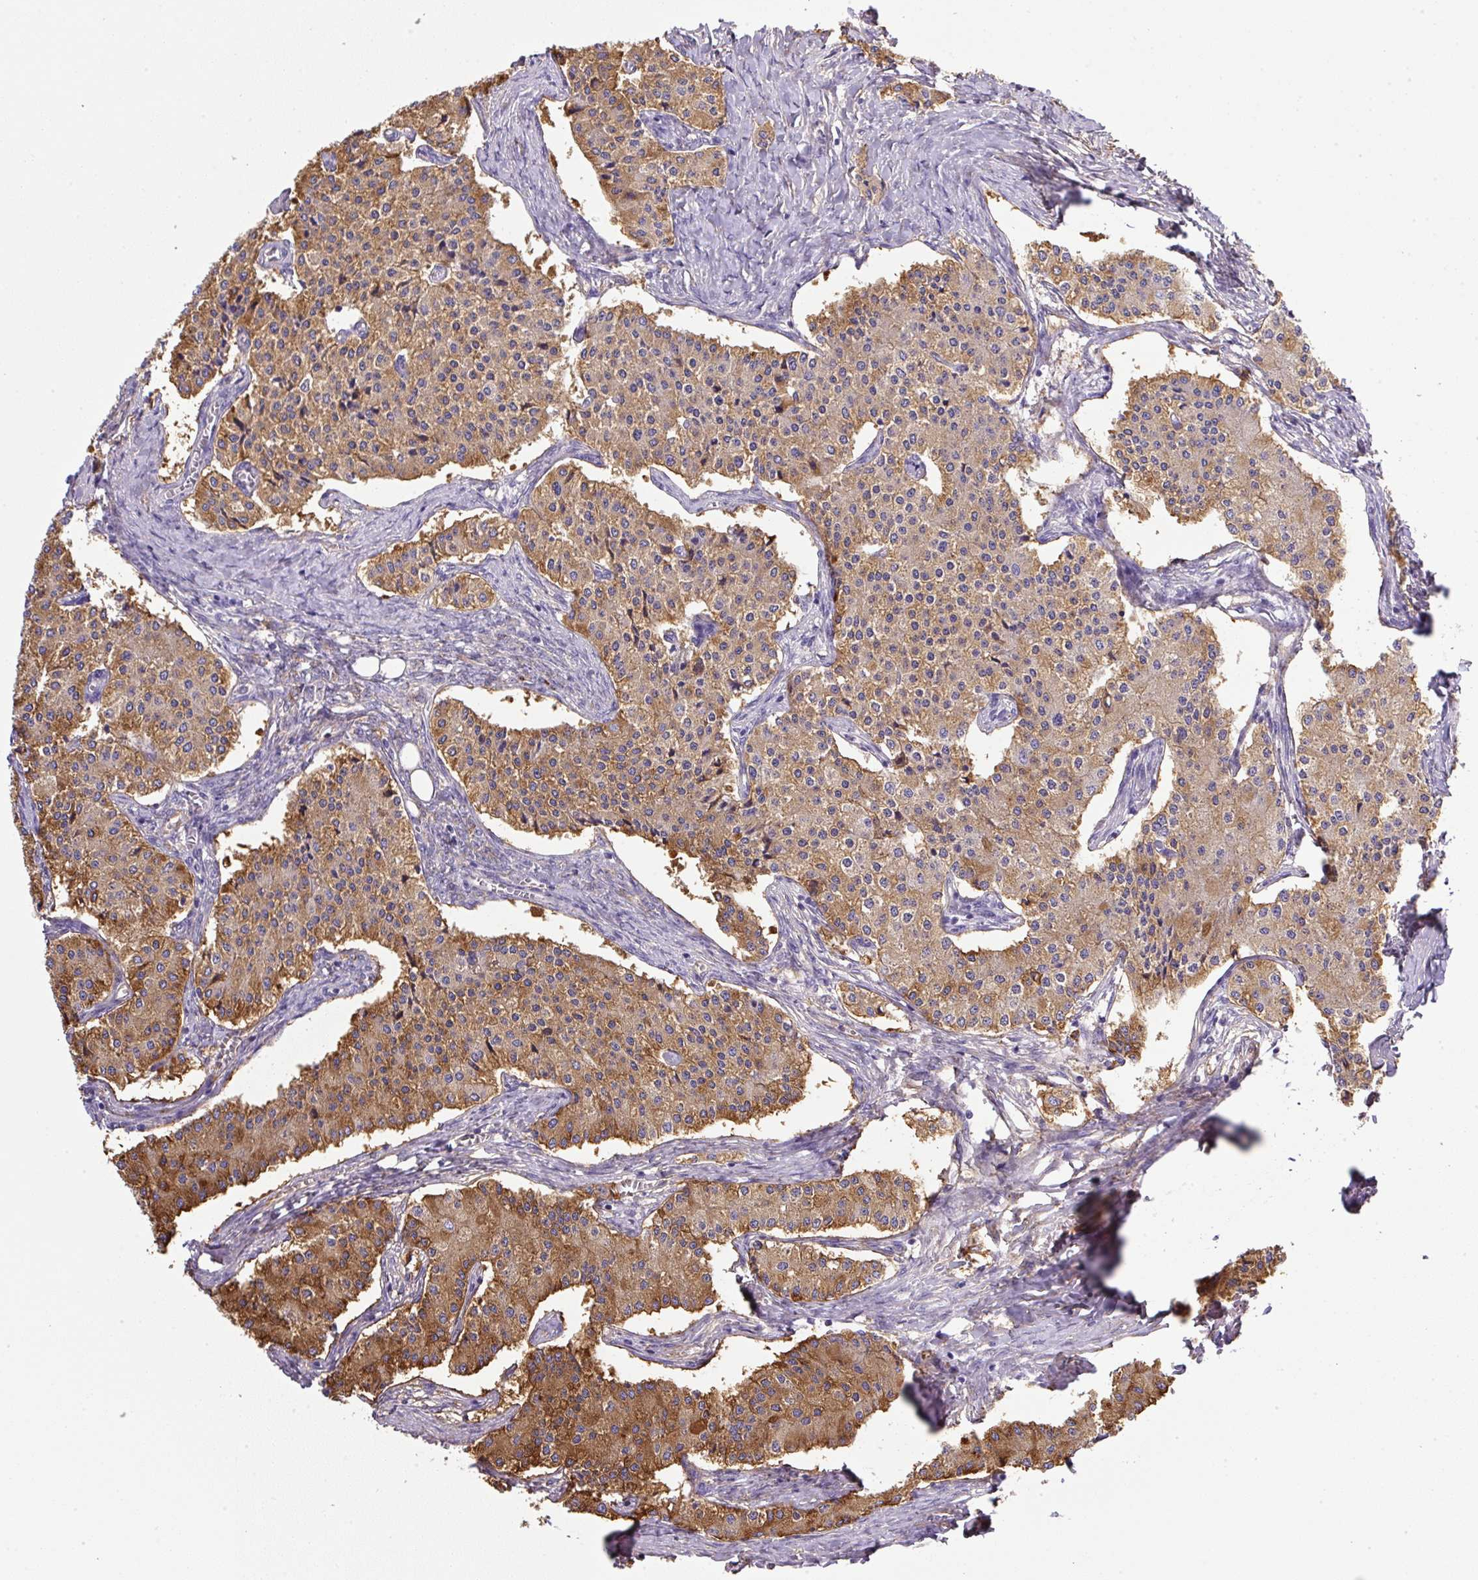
{"staining": {"intensity": "moderate", "quantity": ">75%", "location": "cytoplasmic/membranous"}, "tissue": "carcinoid", "cell_type": "Tumor cells", "image_type": "cancer", "snomed": [{"axis": "morphology", "description": "Carcinoid, malignant, NOS"}, {"axis": "topography", "description": "Colon"}], "caption": "Immunohistochemical staining of human carcinoid exhibits moderate cytoplasmic/membranous protein positivity in approximately >75% of tumor cells.", "gene": "MAGEB5", "patient": {"sex": "female", "age": 52}}